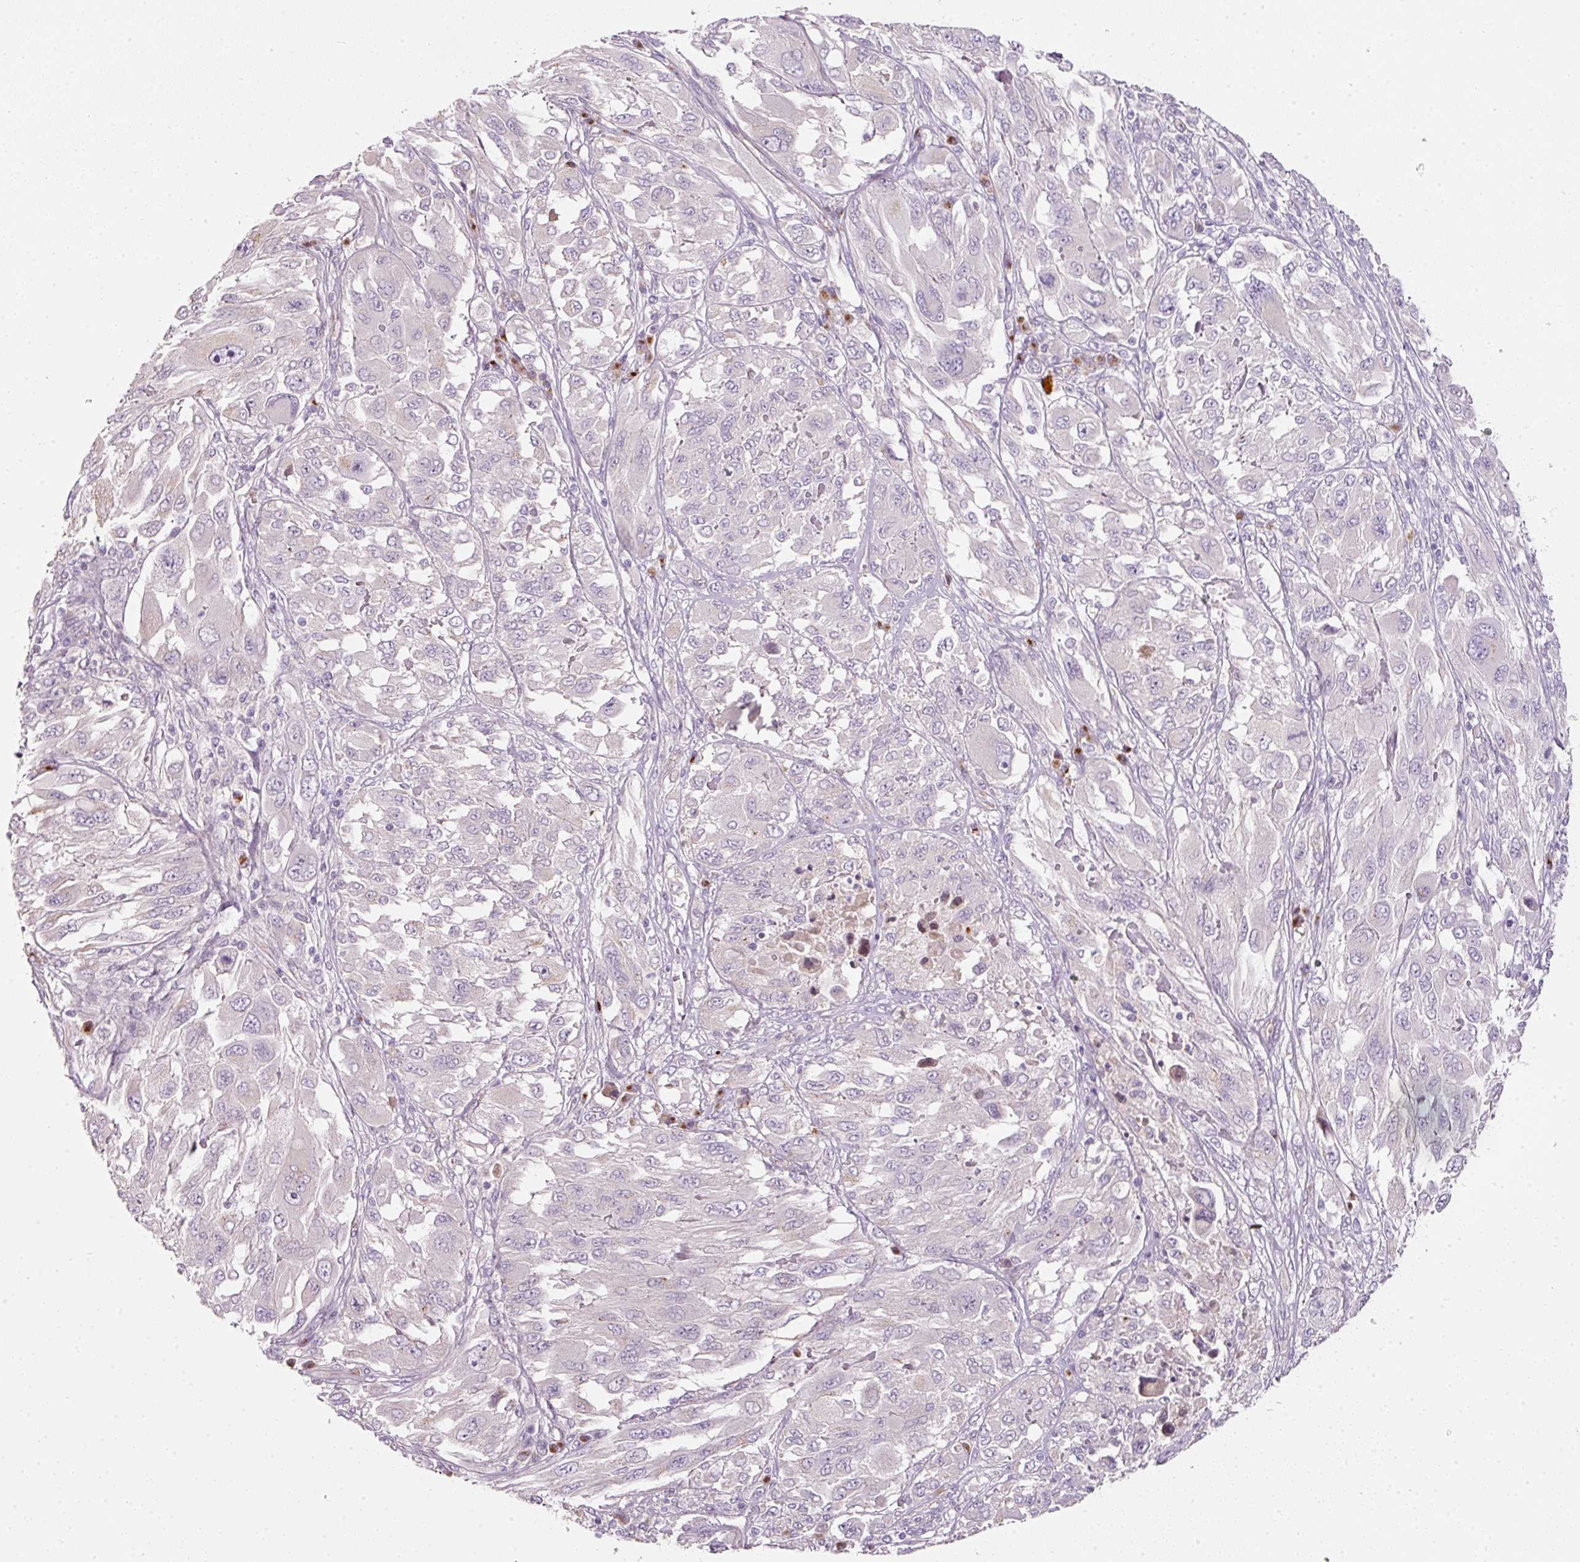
{"staining": {"intensity": "negative", "quantity": "none", "location": "none"}, "tissue": "melanoma", "cell_type": "Tumor cells", "image_type": "cancer", "snomed": [{"axis": "morphology", "description": "Malignant melanoma, NOS"}, {"axis": "topography", "description": "Skin"}], "caption": "Protein analysis of malignant melanoma displays no significant staining in tumor cells.", "gene": "NBPF11", "patient": {"sex": "female", "age": 91}}